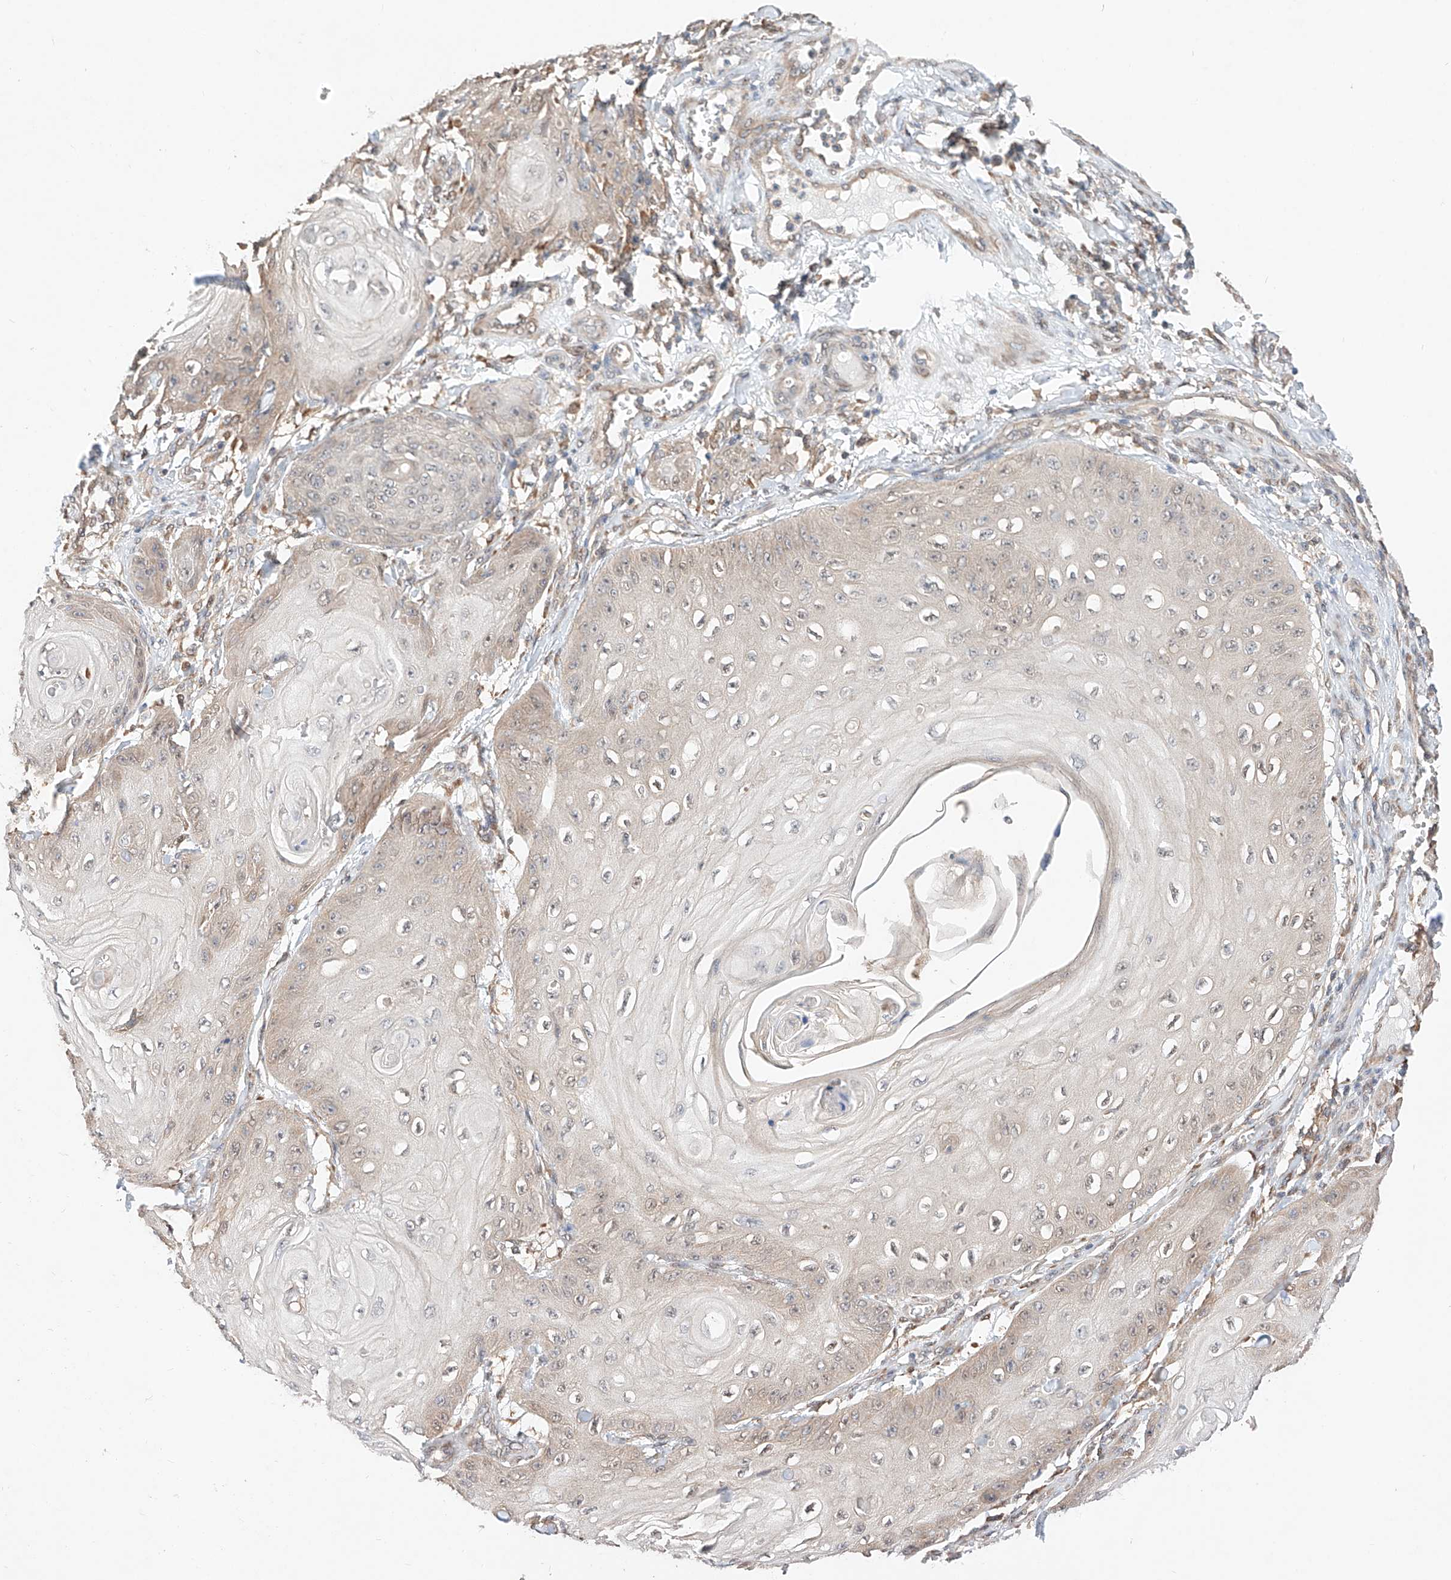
{"staining": {"intensity": "weak", "quantity": "25%-75%", "location": "cytoplasmic/membranous"}, "tissue": "skin cancer", "cell_type": "Tumor cells", "image_type": "cancer", "snomed": [{"axis": "morphology", "description": "Squamous cell carcinoma, NOS"}, {"axis": "topography", "description": "Skin"}], "caption": "About 25%-75% of tumor cells in human squamous cell carcinoma (skin) display weak cytoplasmic/membranous protein positivity as visualized by brown immunohistochemical staining.", "gene": "ZSCAN4", "patient": {"sex": "male", "age": 74}}